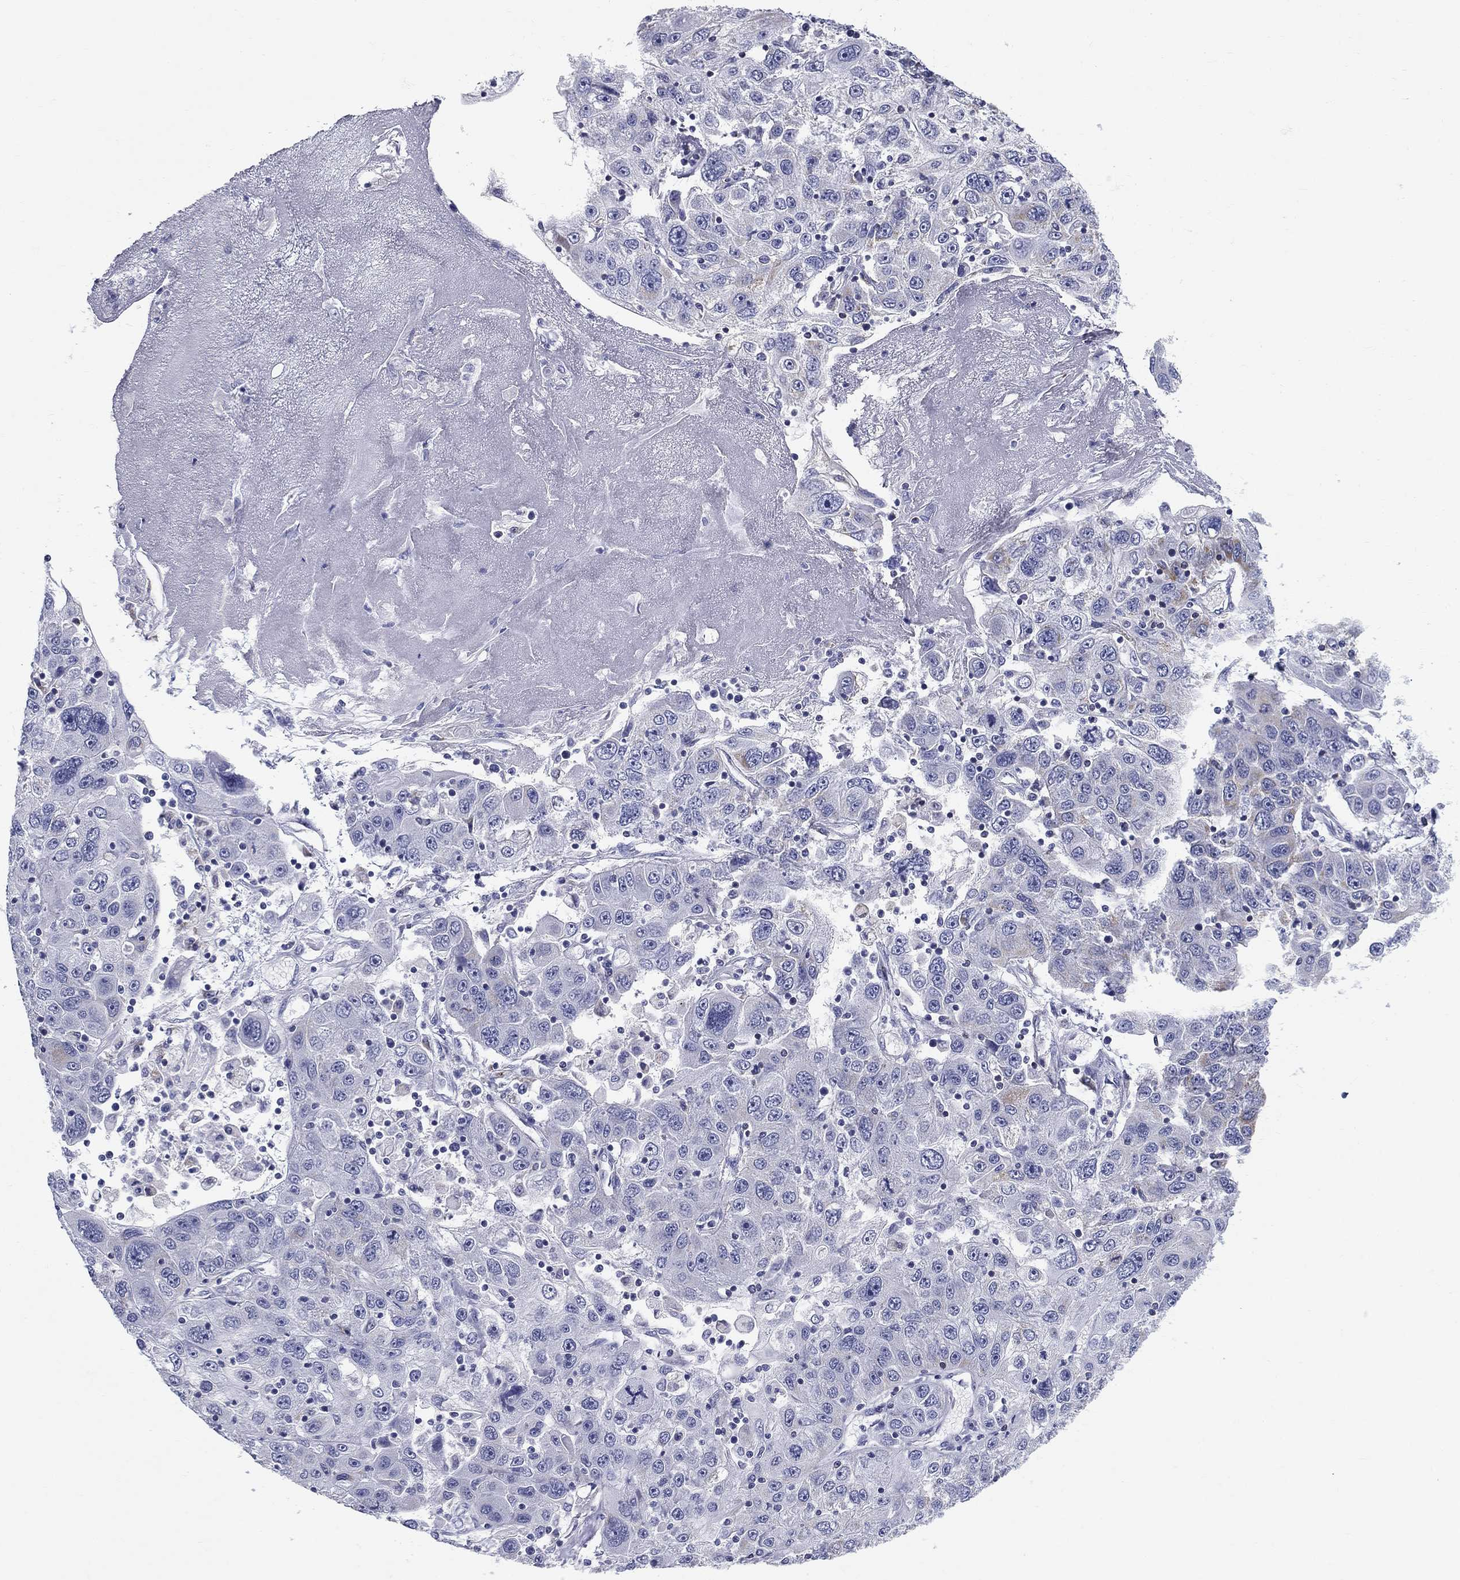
{"staining": {"intensity": "negative", "quantity": "none", "location": "none"}, "tissue": "stomach cancer", "cell_type": "Tumor cells", "image_type": "cancer", "snomed": [{"axis": "morphology", "description": "Adenocarcinoma, NOS"}, {"axis": "topography", "description": "Stomach"}], "caption": "Tumor cells are negative for protein expression in human stomach cancer (adenocarcinoma).", "gene": "UPB1", "patient": {"sex": "male", "age": 56}}